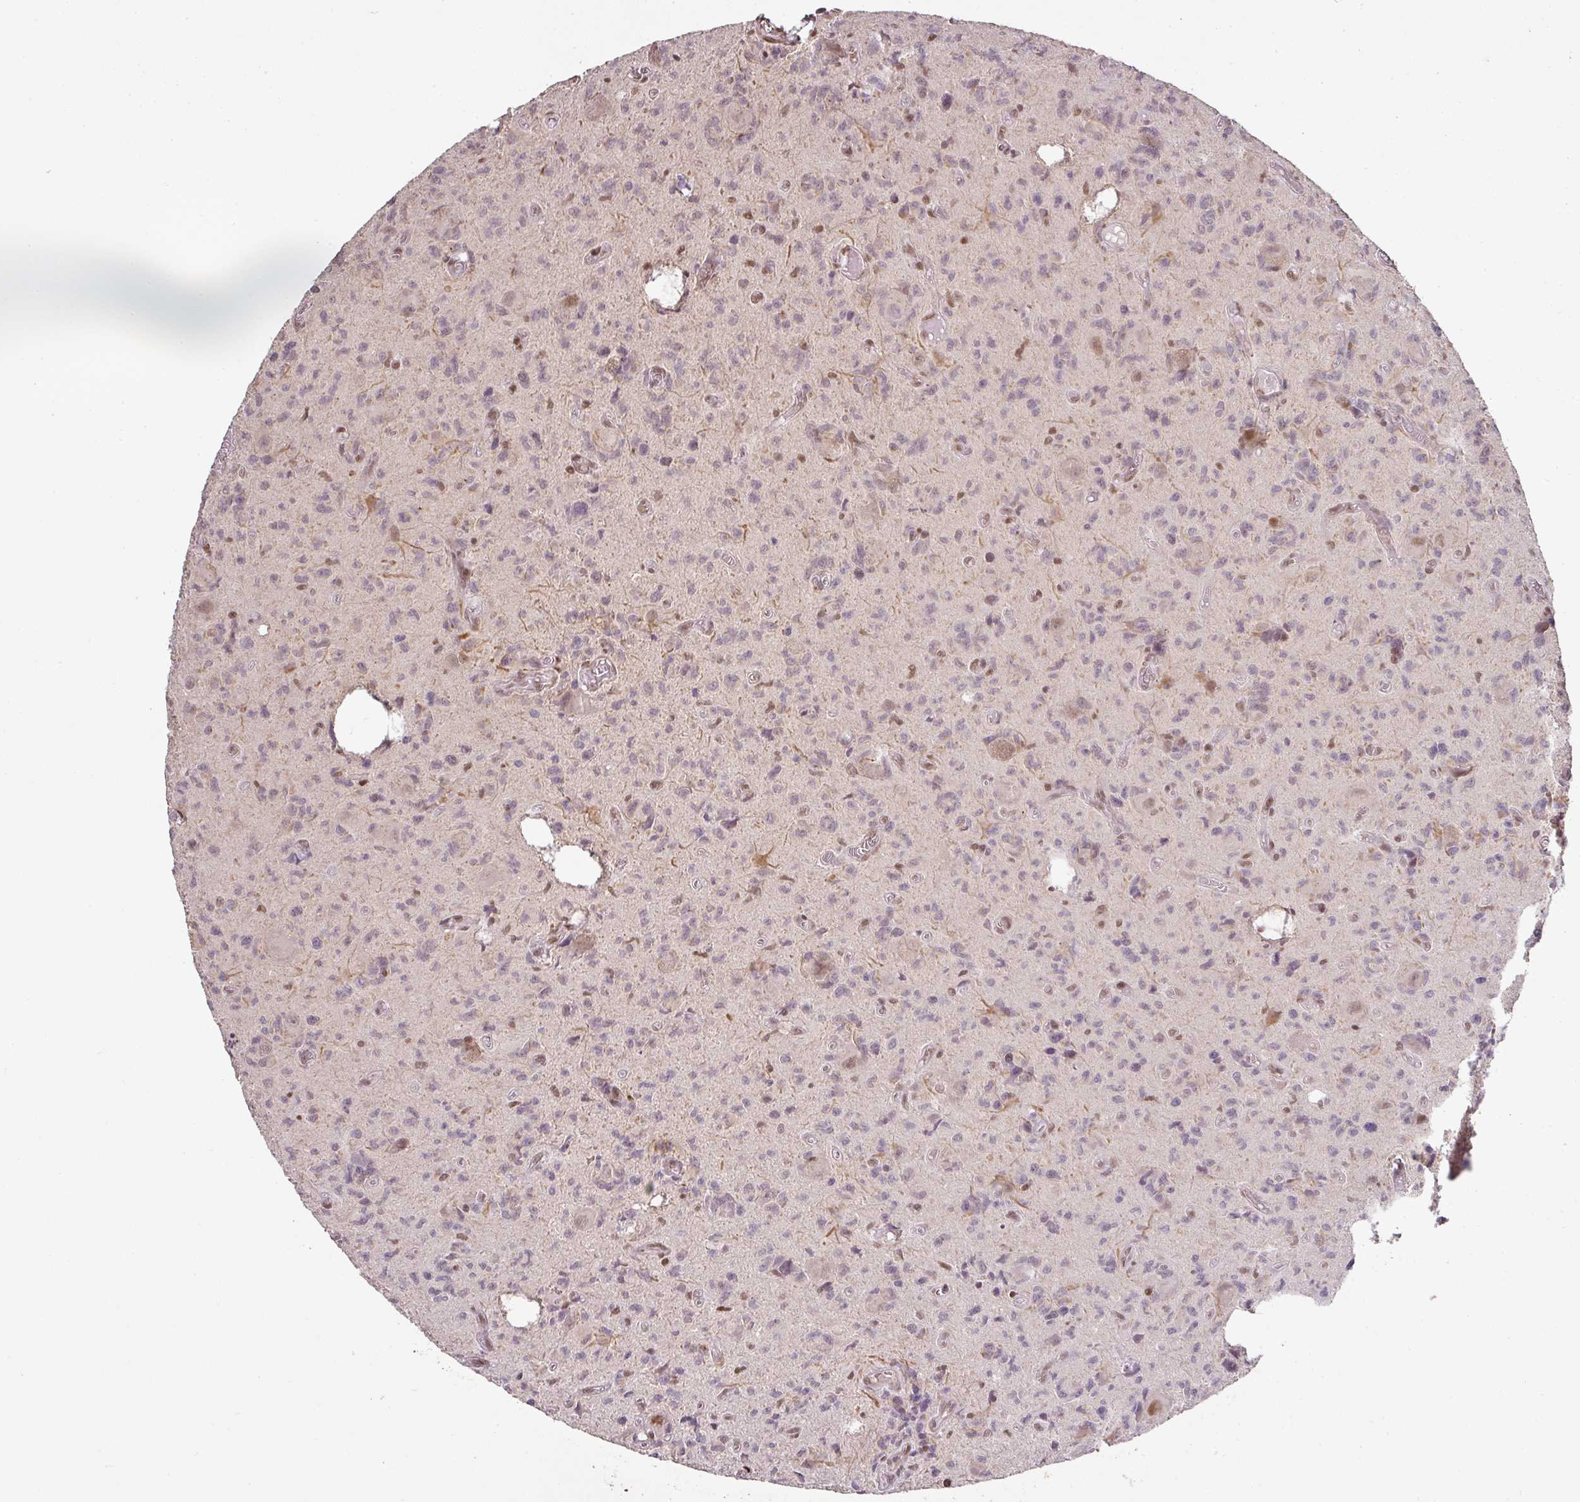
{"staining": {"intensity": "negative", "quantity": "none", "location": "none"}, "tissue": "glioma", "cell_type": "Tumor cells", "image_type": "cancer", "snomed": [{"axis": "morphology", "description": "Glioma, malignant, High grade"}, {"axis": "topography", "description": "Brain"}], "caption": "Glioma was stained to show a protein in brown. There is no significant expression in tumor cells.", "gene": "GPRIN2", "patient": {"sex": "male", "age": 76}}